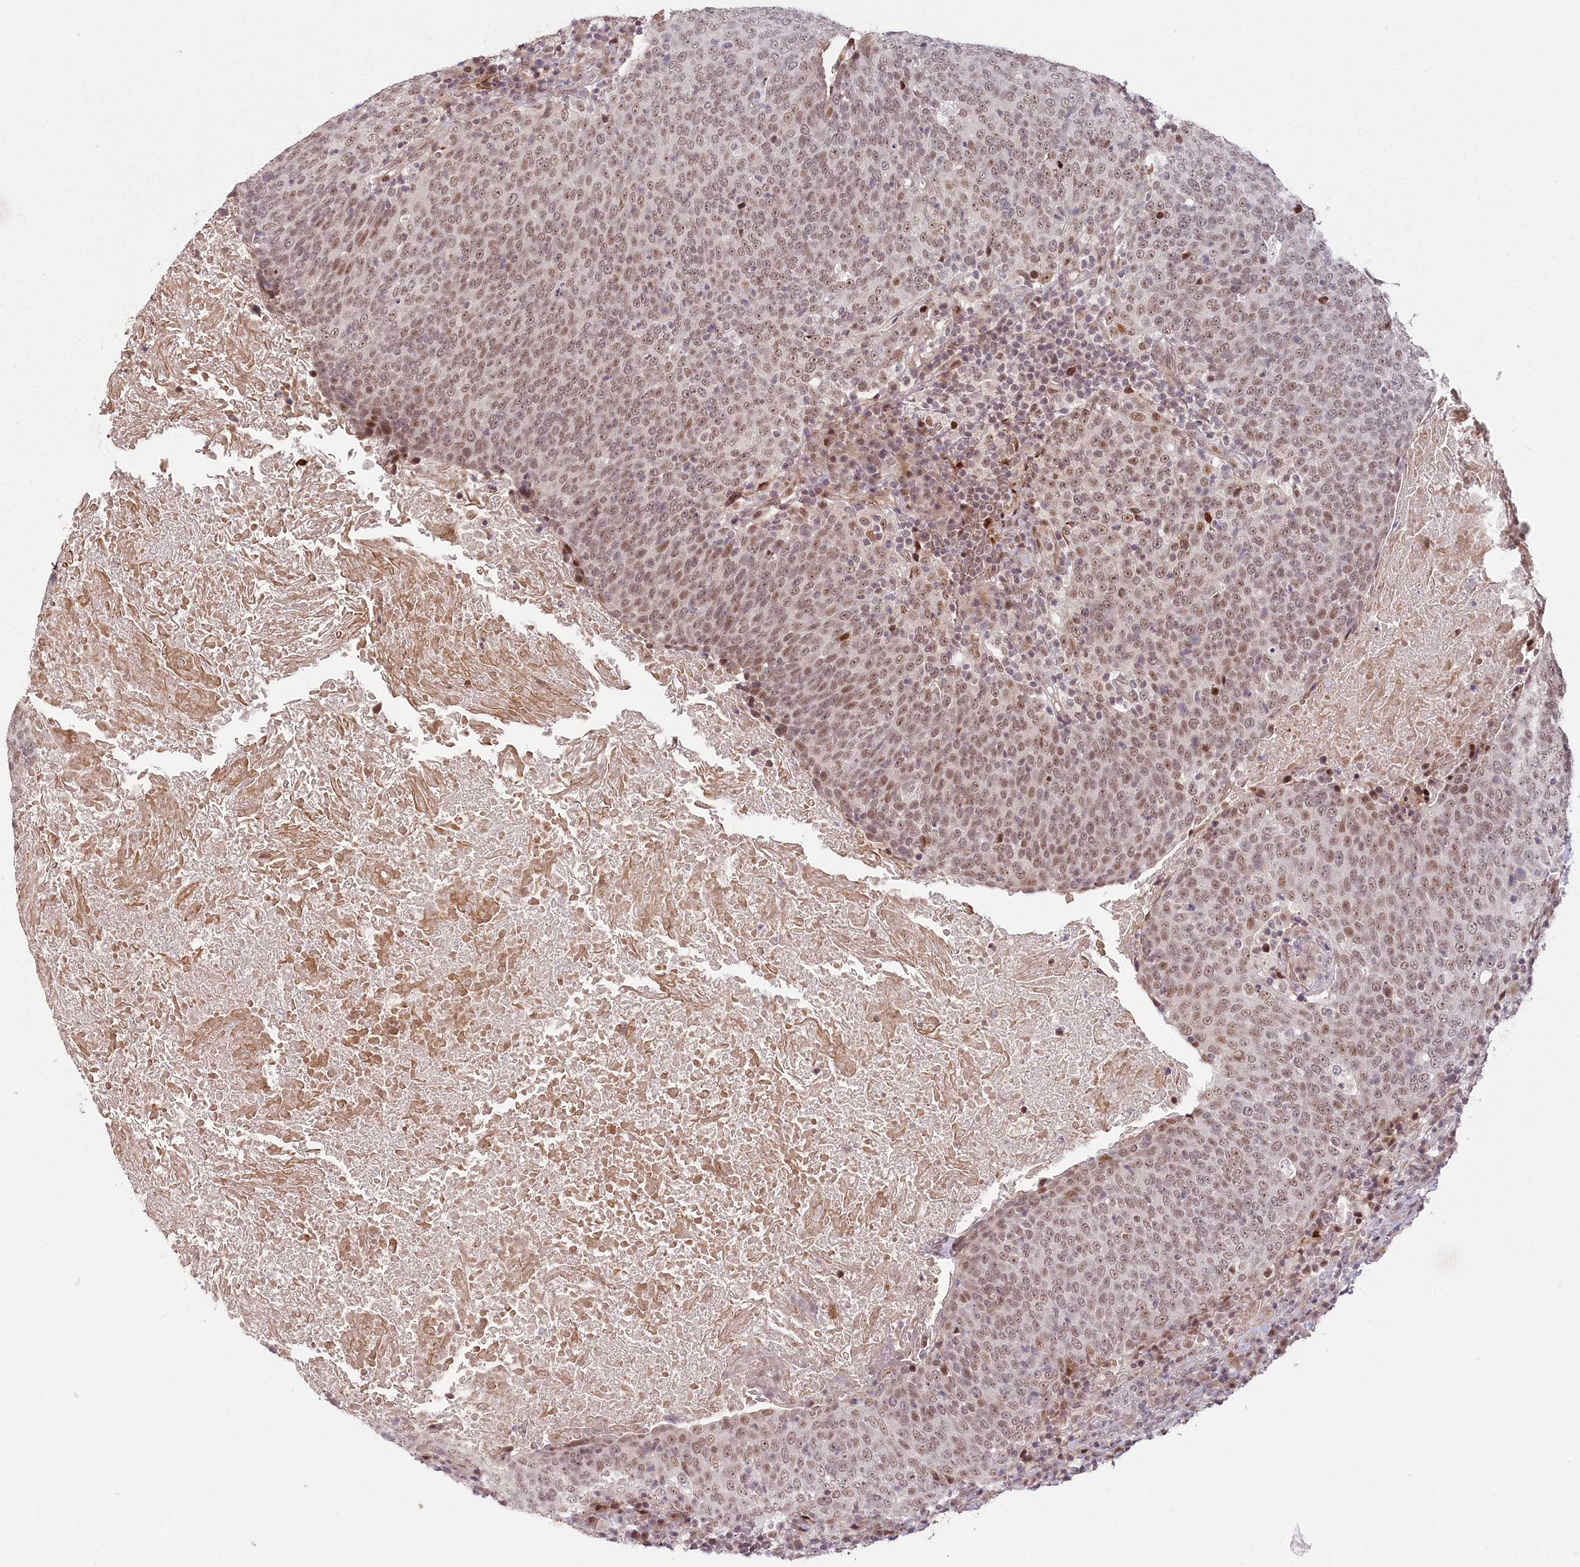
{"staining": {"intensity": "moderate", "quantity": ">75%", "location": "nuclear"}, "tissue": "head and neck cancer", "cell_type": "Tumor cells", "image_type": "cancer", "snomed": [{"axis": "morphology", "description": "Squamous cell carcinoma, NOS"}, {"axis": "morphology", "description": "Squamous cell carcinoma, metastatic, NOS"}, {"axis": "topography", "description": "Lymph node"}, {"axis": "topography", "description": "Head-Neck"}], "caption": "DAB (3,3'-diaminobenzidine) immunohistochemical staining of squamous cell carcinoma (head and neck) exhibits moderate nuclear protein expression in about >75% of tumor cells.", "gene": "FAM204A", "patient": {"sex": "male", "age": 62}}